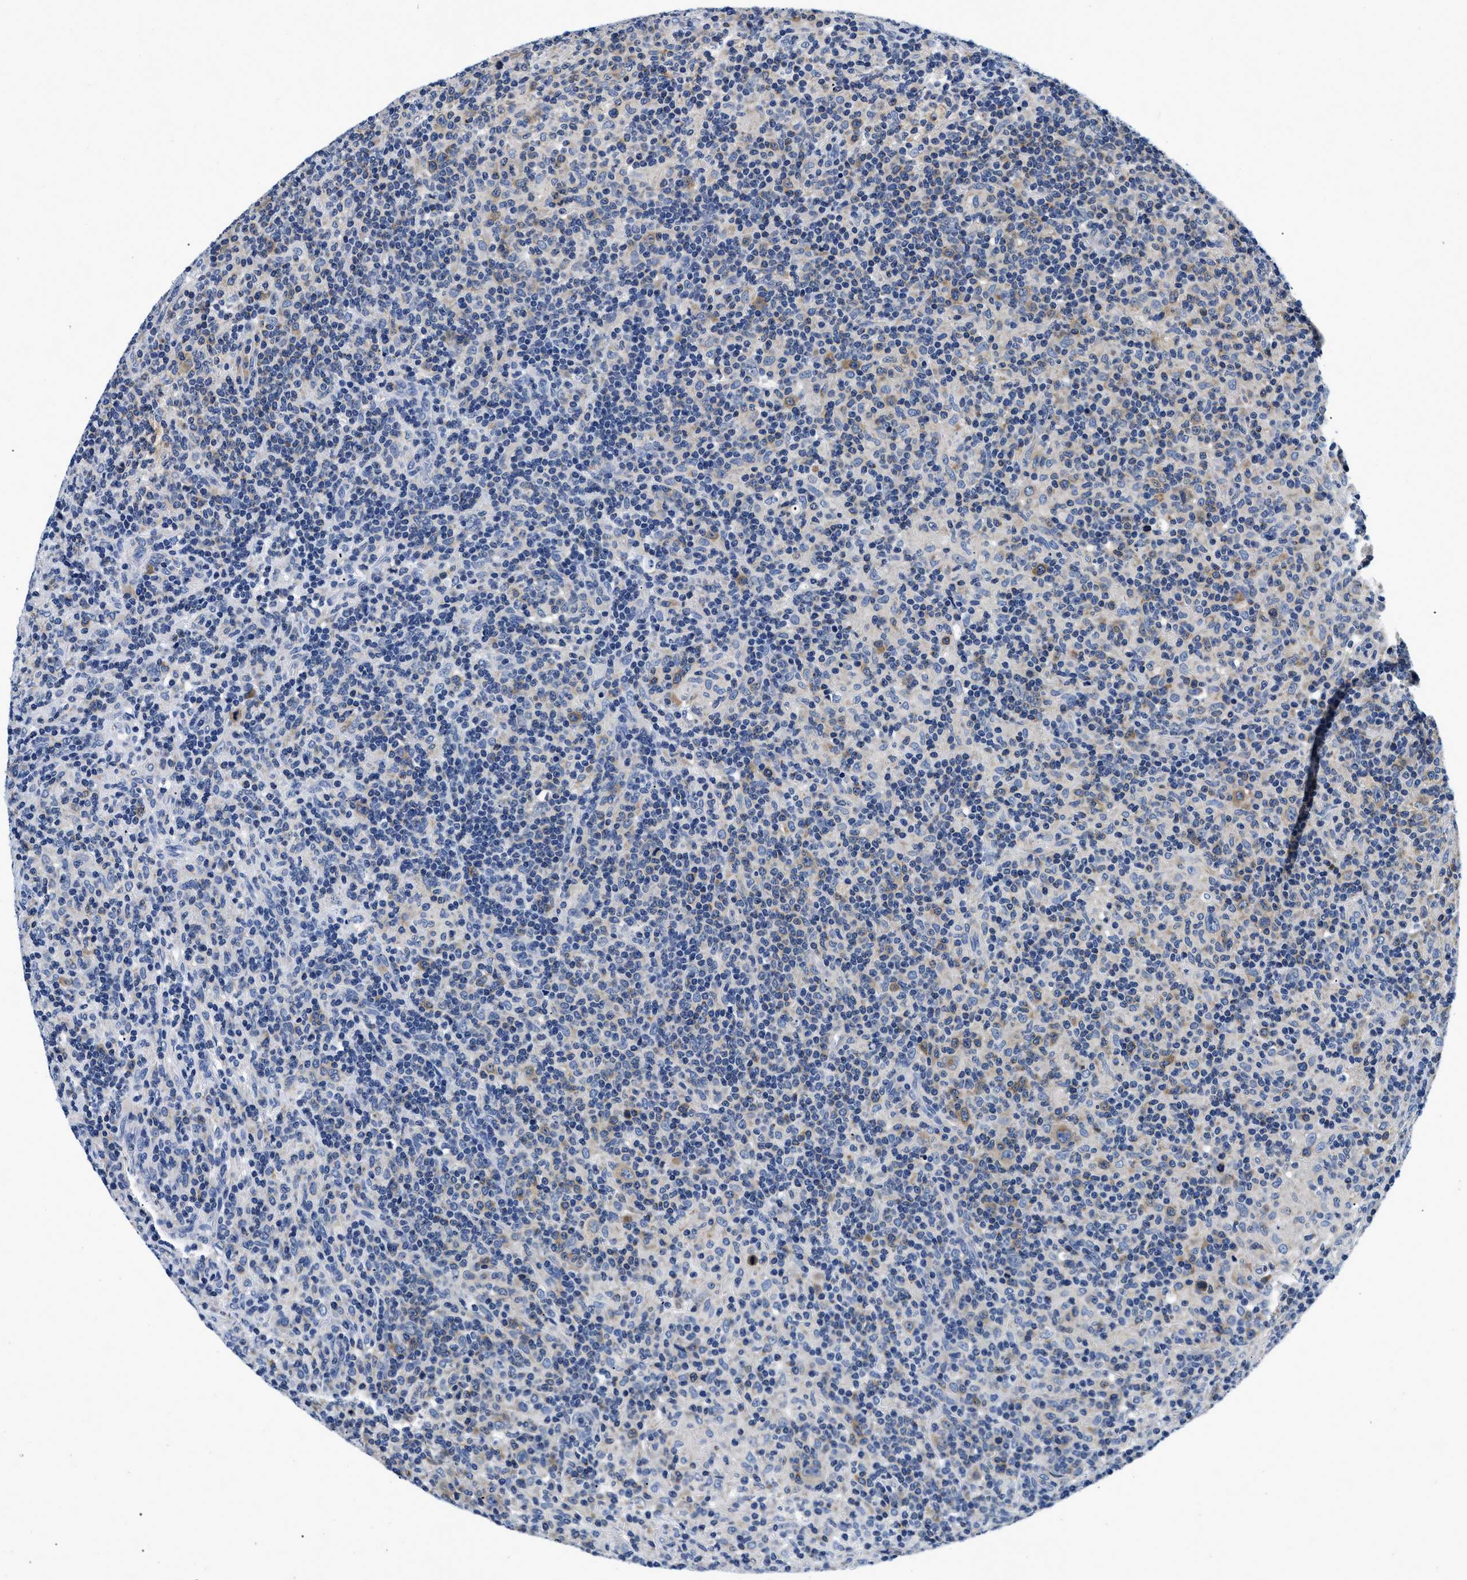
{"staining": {"intensity": "negative", "quantity": "none", "location": "none"}, "tissue": "lymphoma", "cell_type": "Tumor cells", "image_type": "cancer", "snomed": [{"axis": "morphology", "description": "Hodgkin's disease, NOS"}, {"axis": "topography", "description": "Lymph node"}], "caption": "Immunohistochemical staining of Hodgkin's disease reveals no significant staining in tumor cells. The staining is performed using DAB (3,3'-diaminobenzidine) brown chromogen with nuclei counter-stained in using hematoxylin.", "gene": "MEA1", "patient": {"sex": "male", "age": 70}}